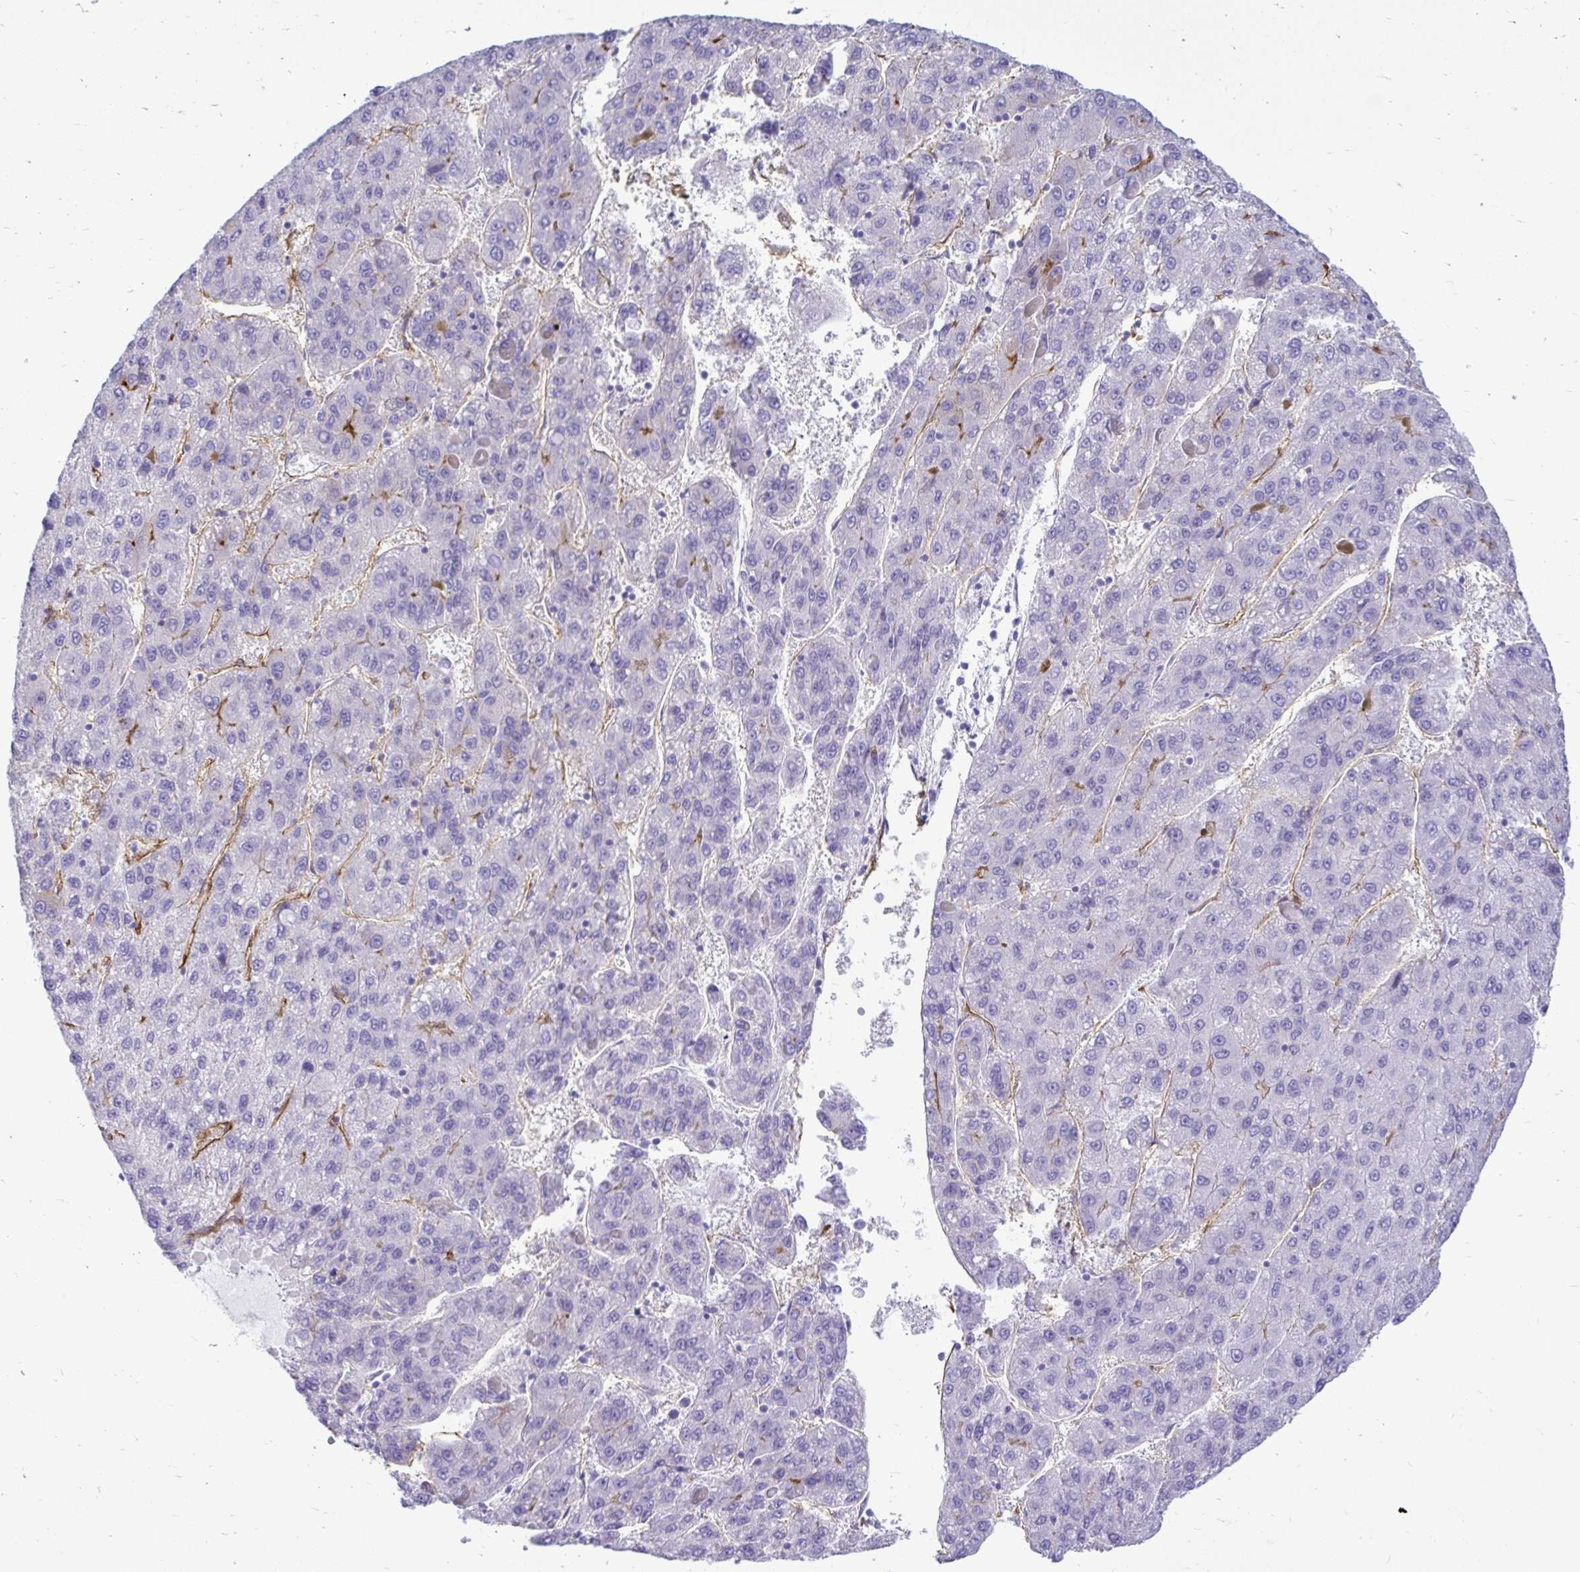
{"staining": {"intensity": "negative", "quantity": "none", "location": "none"}, "tissue": "liver cancer", "cell_type": "Tumor cells", "image_type": "cancer", "snomed": [{"axis": "morphology", "description": "Carcinoma, Hepatocellular, NOS"}, {"axis": "topography", "description": "Liver"}], "caption": "High magnification brightfield microscopy of liver cancer (hepatocellular carcinoma) stained with DAB (3,3'-diaminobenzidine) (brown) and counterstained with hematoxylin (blue): tumor cells show no significant expression.", "gene": "ABCG2", "patient": {"sex": "female", "age": 82}}